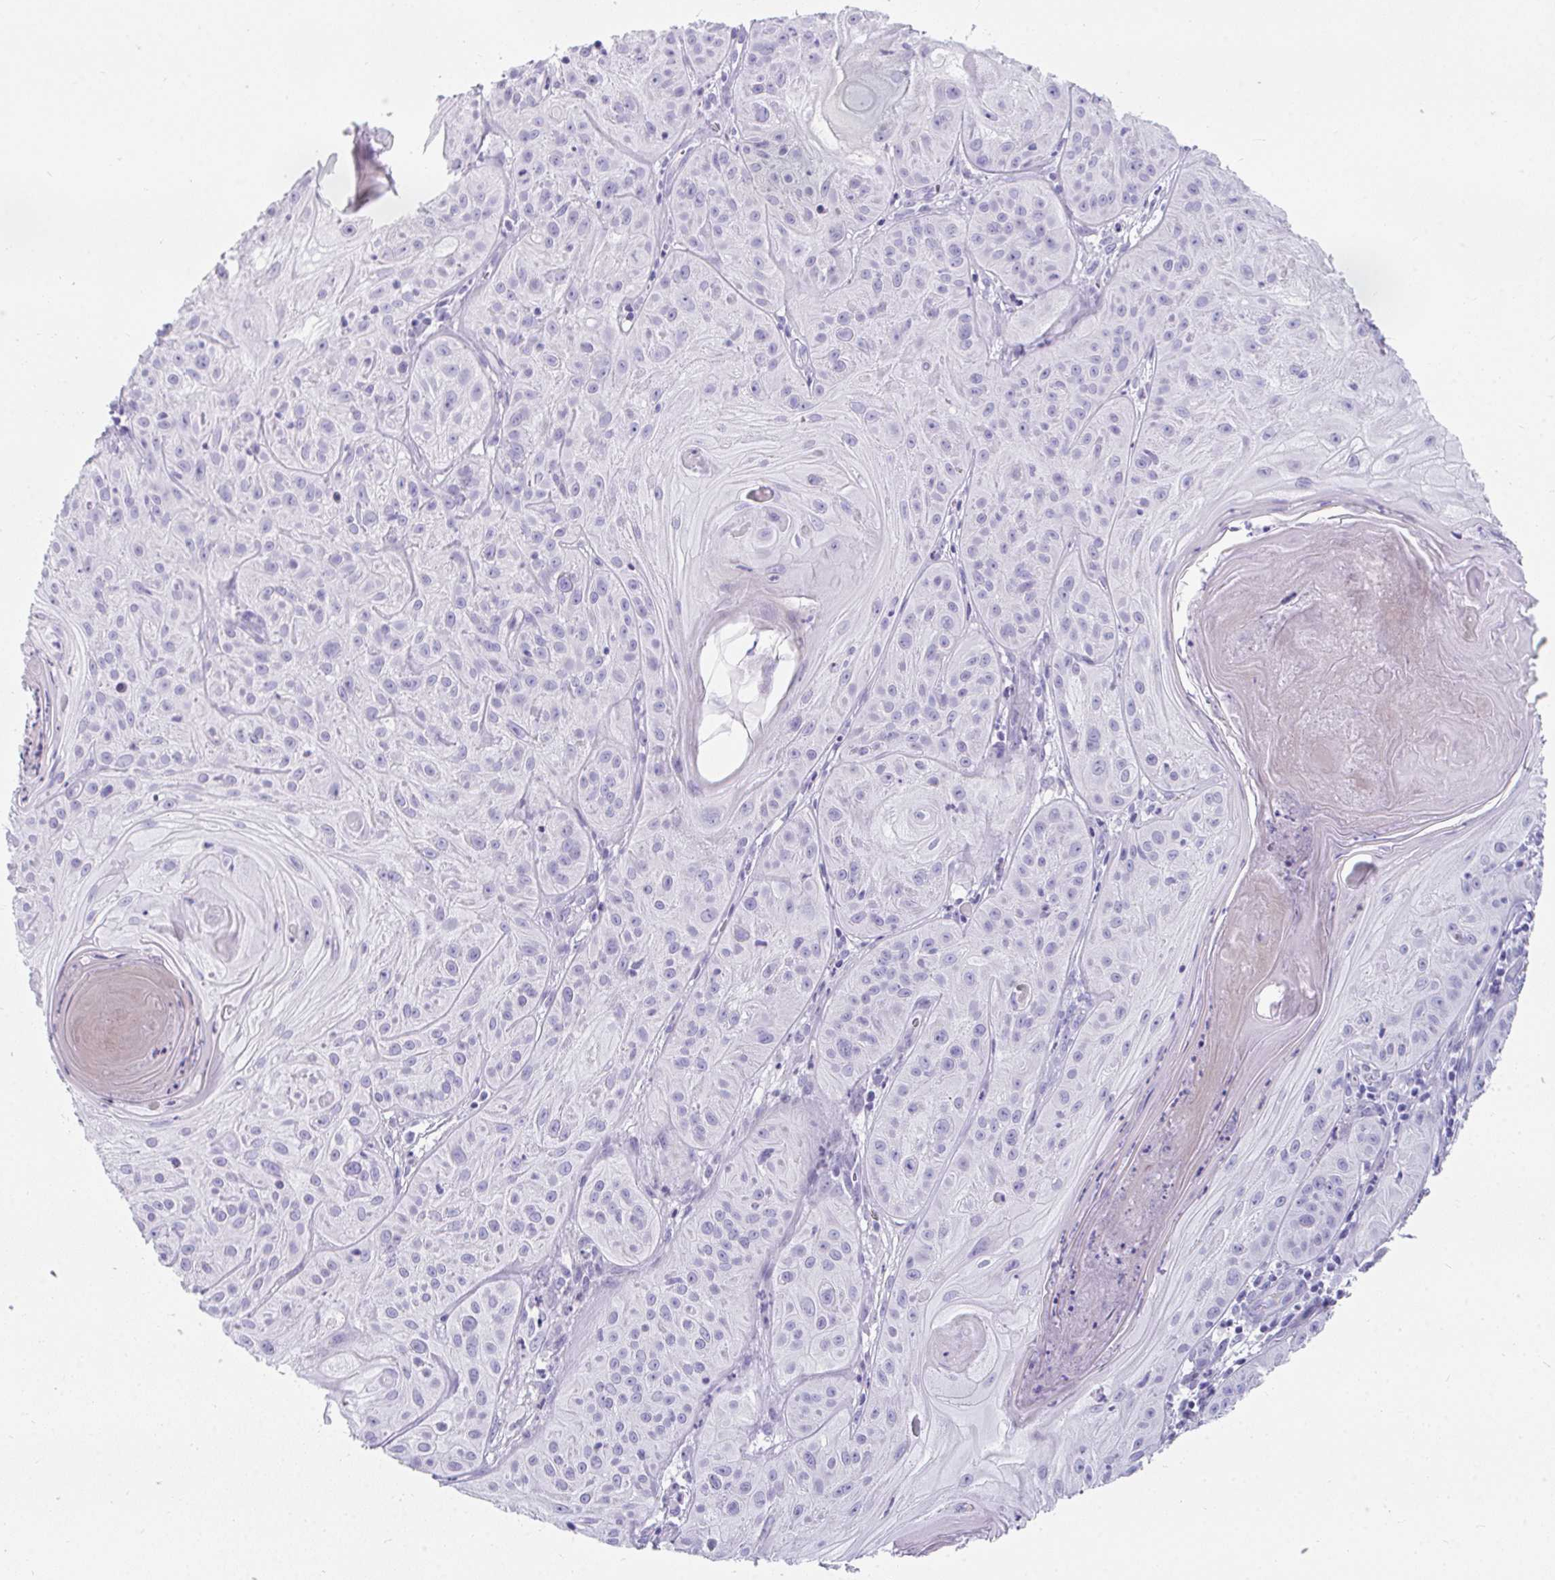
{"staining": {"intensity": "negative", "quantity": "none", "location": "none"}, "tissue": "skin cancer", "cell_type": "Tumor cells", "image_type": "cancer", "snomed": [{"axis": "morphology", "description": "Squamous cell carcinoma, NOS"}, {"axis": "topography", "description": "Skin"}], "caption": "Protein analysis of squamous cell carcinoma (skin) displays no significant positivity in tumor cells.", "gene": "TTC30B", "patient": {"sex": "male", "age": 85}}